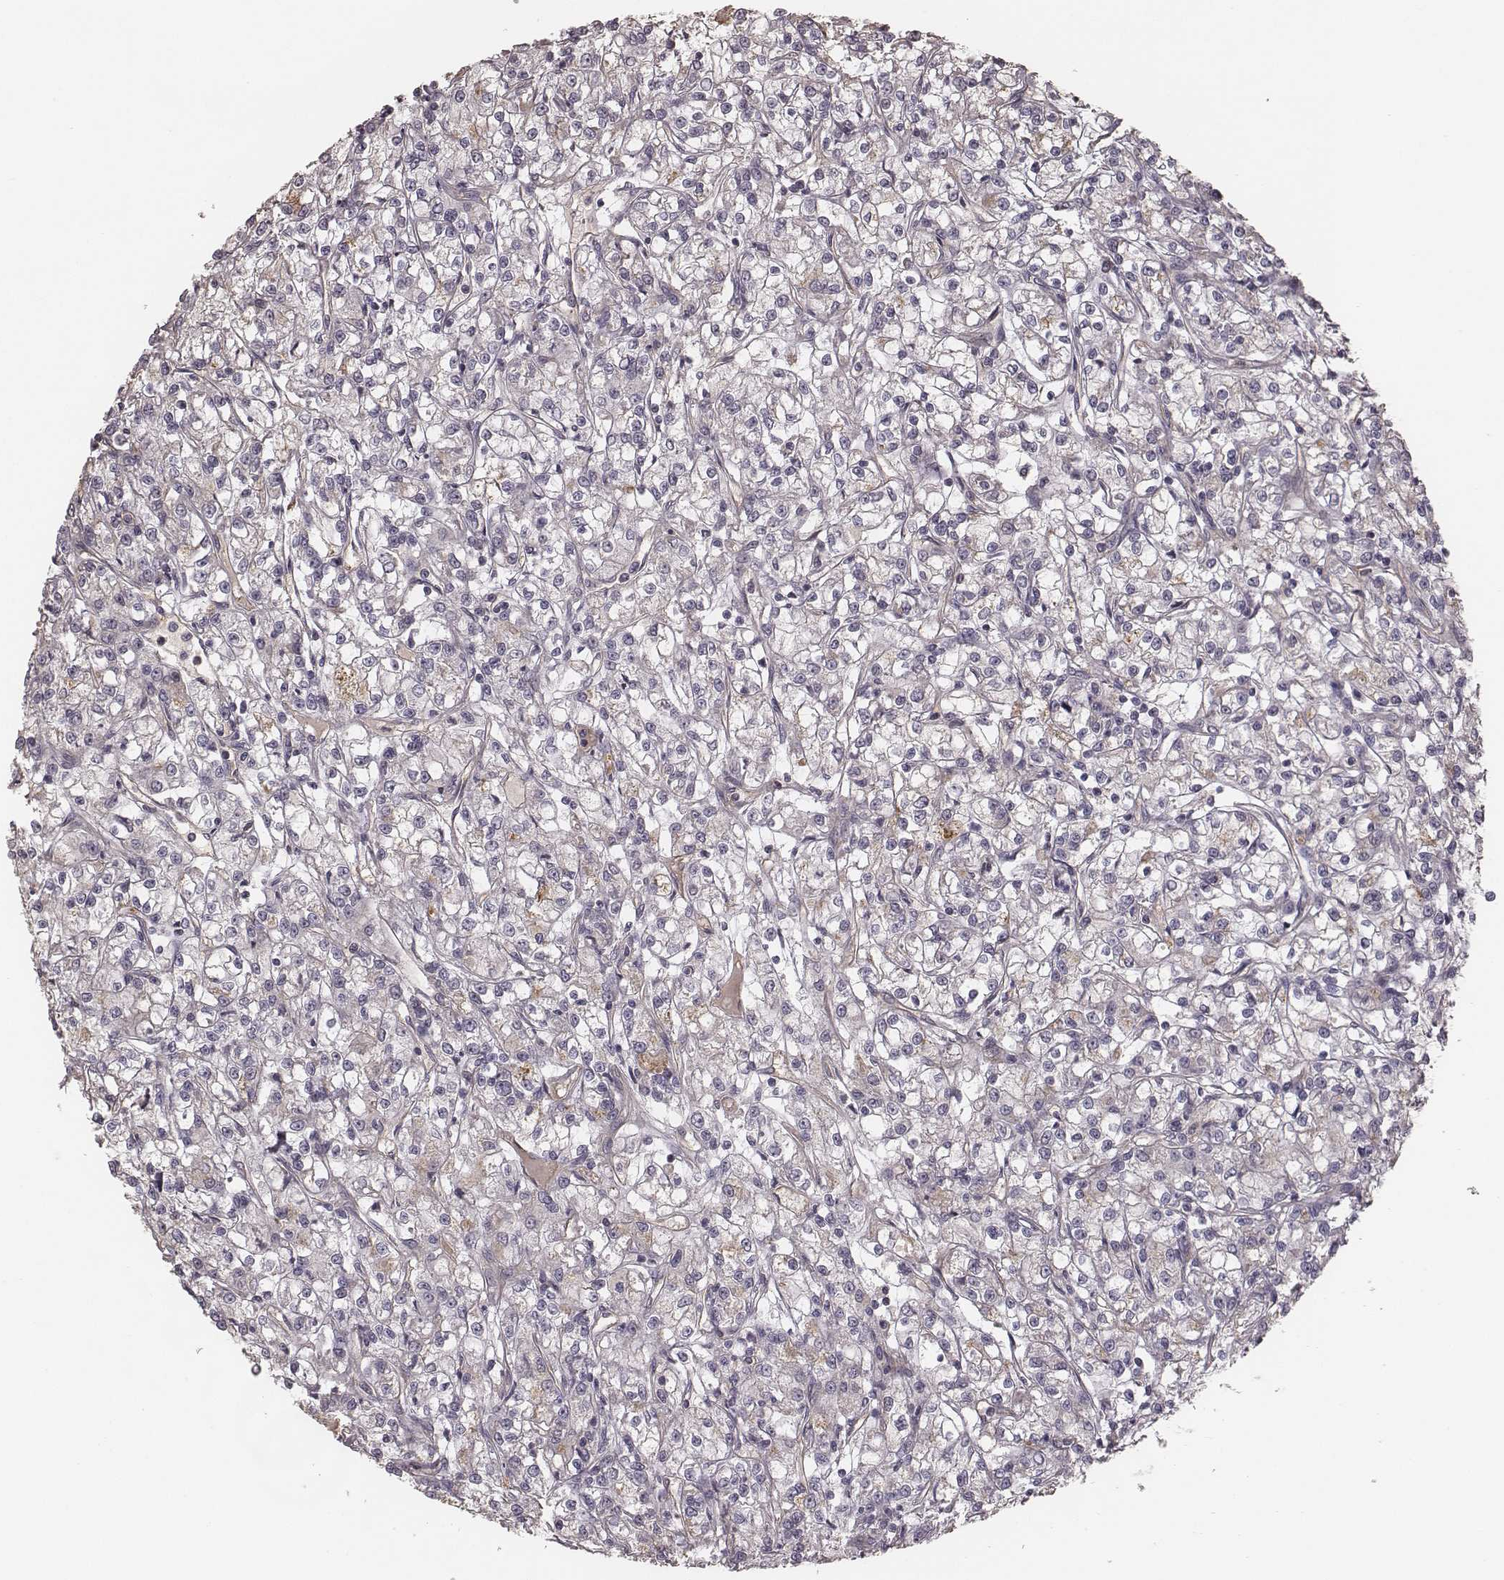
{"staining": {"intensity": "negative", "quantity": "none", "location": "none"}, "tissue": "renal cancer", "cell_type": "Tumor cells", "image_type": "cancer", "snomed": [{"axis": "morphology", "description": "Adenocarcinoma, NOS"}, {"axis": "topography", "description": "Kidney"}], "caption": "DAB (3,3'-diaminobenzidine) immunohistochemical staining of renal cancer (adenocarcinoma) displays no significant staining in tumor cells.", "gene": "OTOGL", "patient": {"sex": "female", "age": 59}}